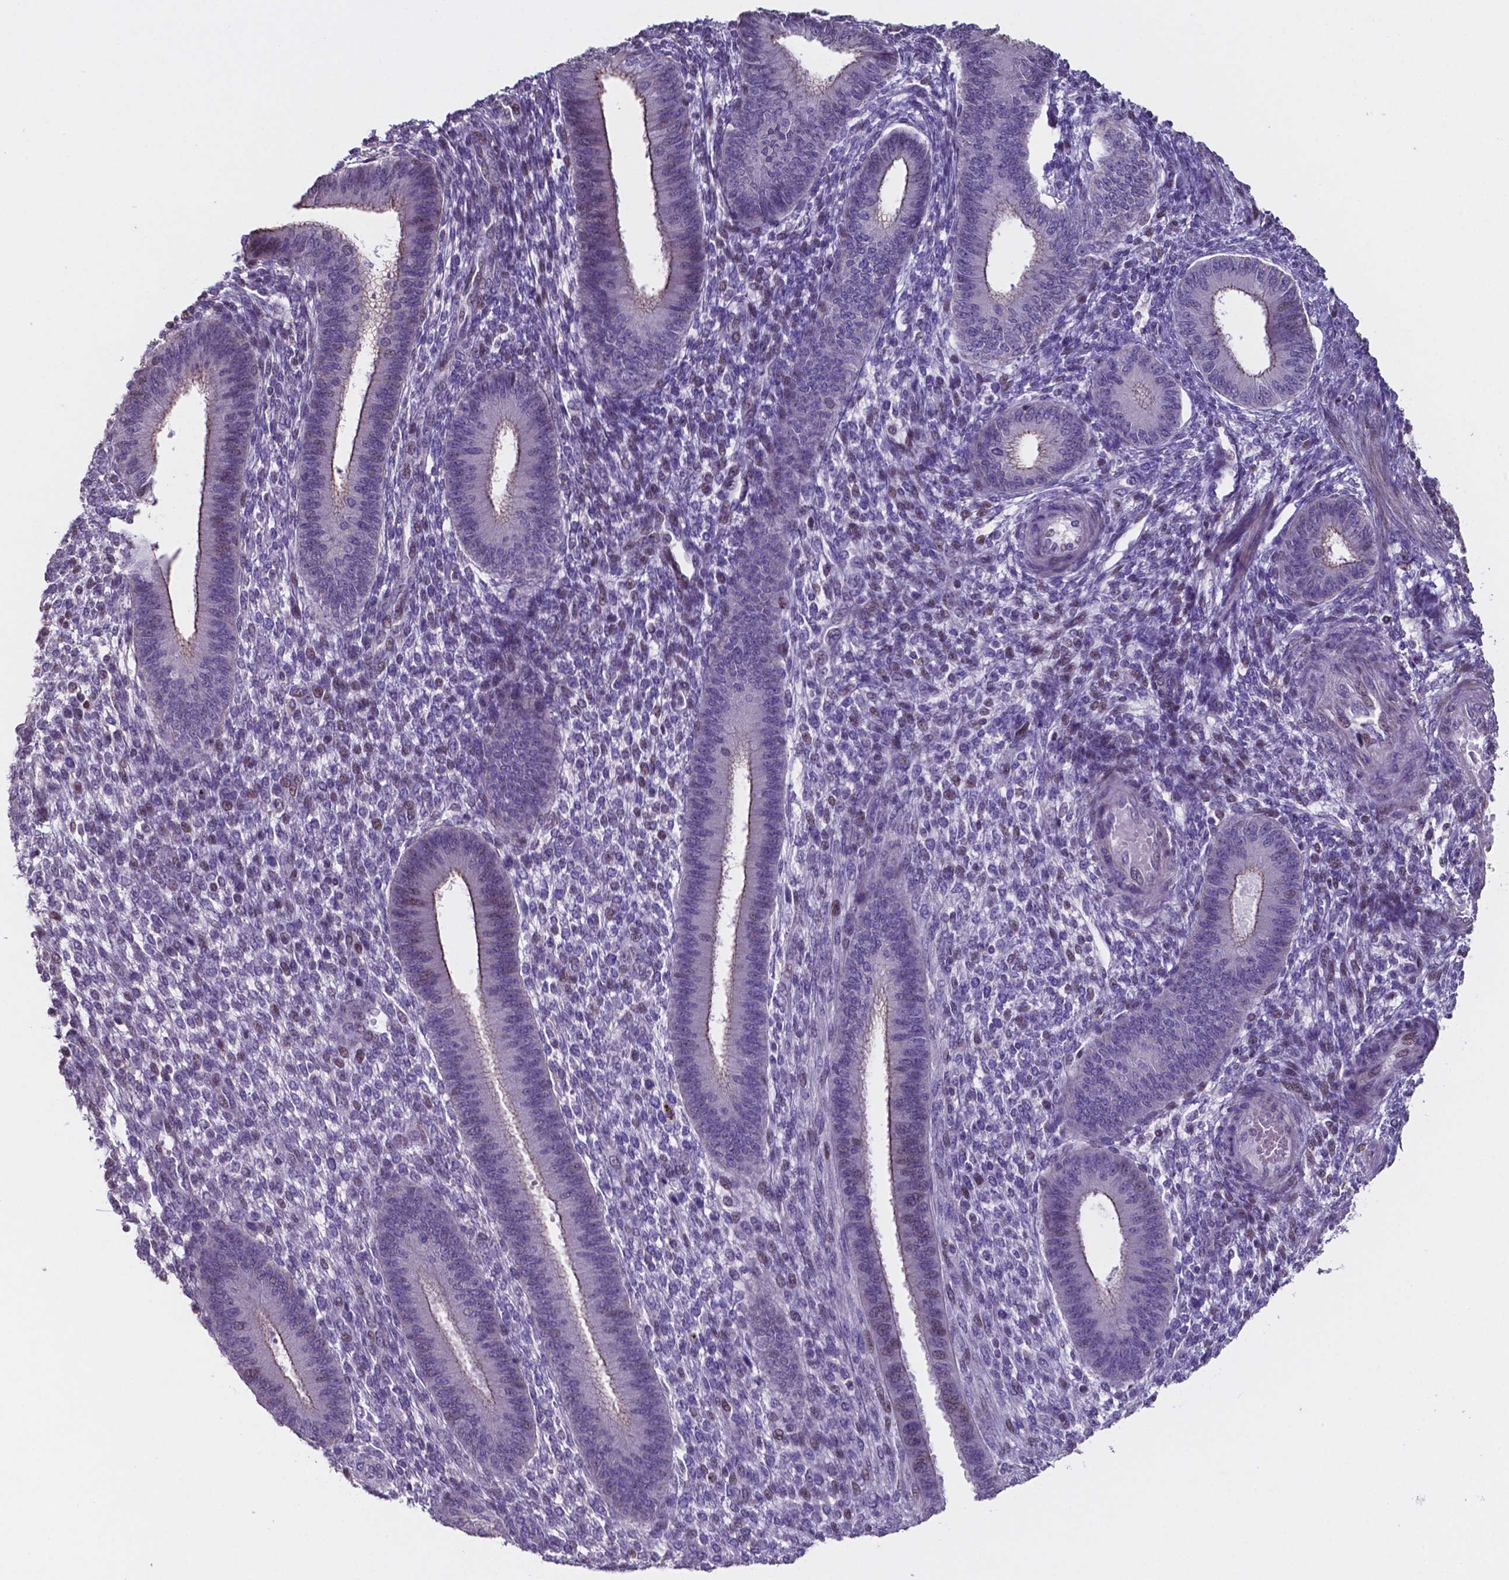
{"staining": {"intensity": "weak", "quantity": "<25%", "location": "cytoplasmic/membranous"}, "tissue": "endometrium", "cell_type": "Cells in endometrial stroma", "image_type": "normal", "snomed": [{"axis": "morphology", "description": "Normal tissue, NOS"}, {"axis": "topography", "description": "Endometrium"}], "caption": "Immunohistochemistry (IHC) of normal human endometrium exhibits no positivity in cells in endometrial stroma.", "gene": "MLC1", "patient": {"sex": "female", "age": 39}}